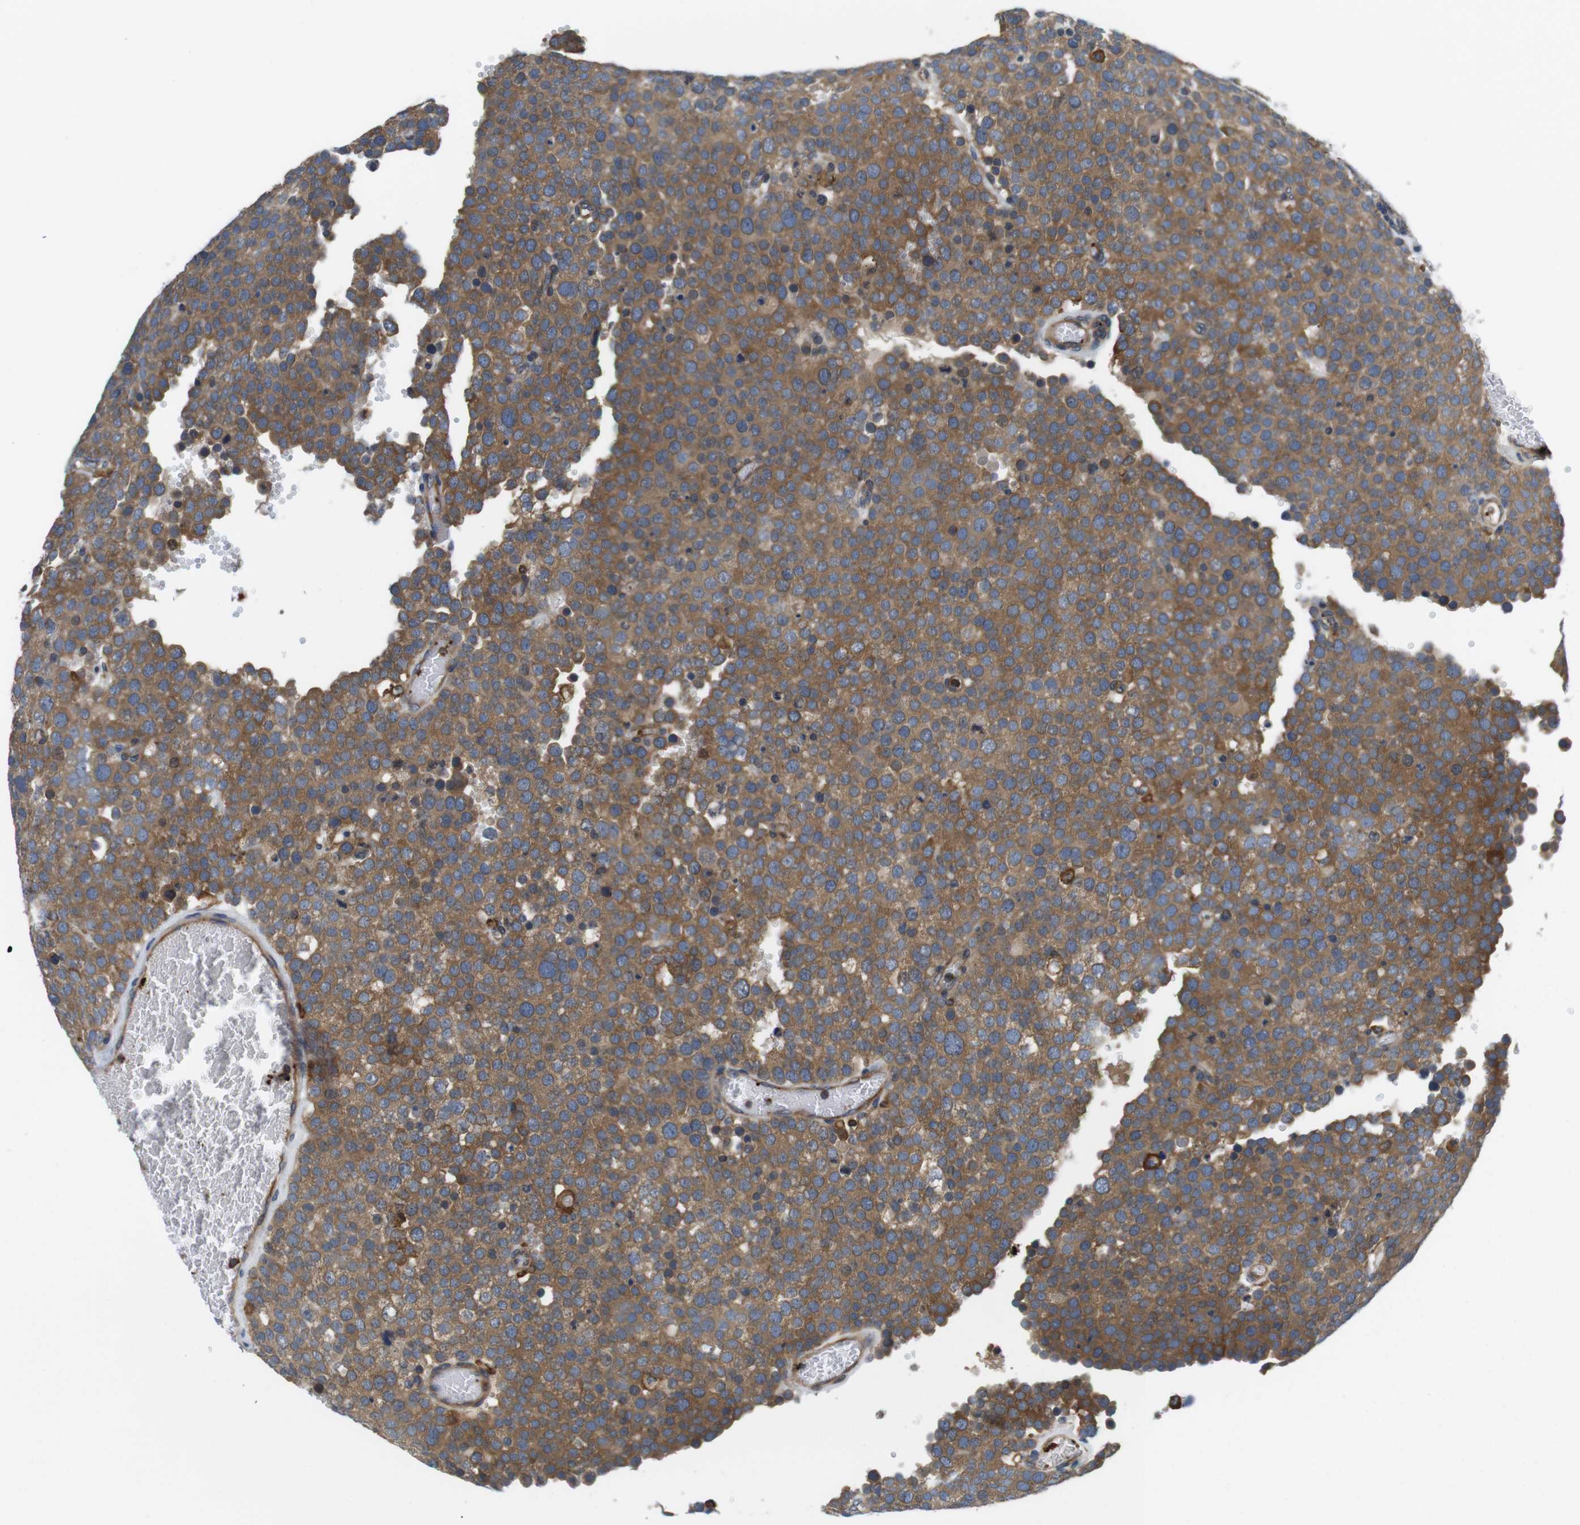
{"staining": {"intensity": "moderate", "quantity": ">75%", "location": "cytoplasmic/membranous"}, "tissue": "testis cancer", "cell_type": "Tumor cells", "image_type": "cancer", "snomed": [{"axis": "morphology", "description": "Normal tissue, NOS"}, {"axis": "morphology", "description": "Seminoma, NOS"}, {"axis": "topography", "description": "Testis"}], "caption": "Immunohistochemical staining of human testis cancer exhibits moderate cytoplasmic/membranous protein positivity in about >75% of tumor cells.", "gene": "HERPUD2", "patient": {"sex": "male", "age": 71}}